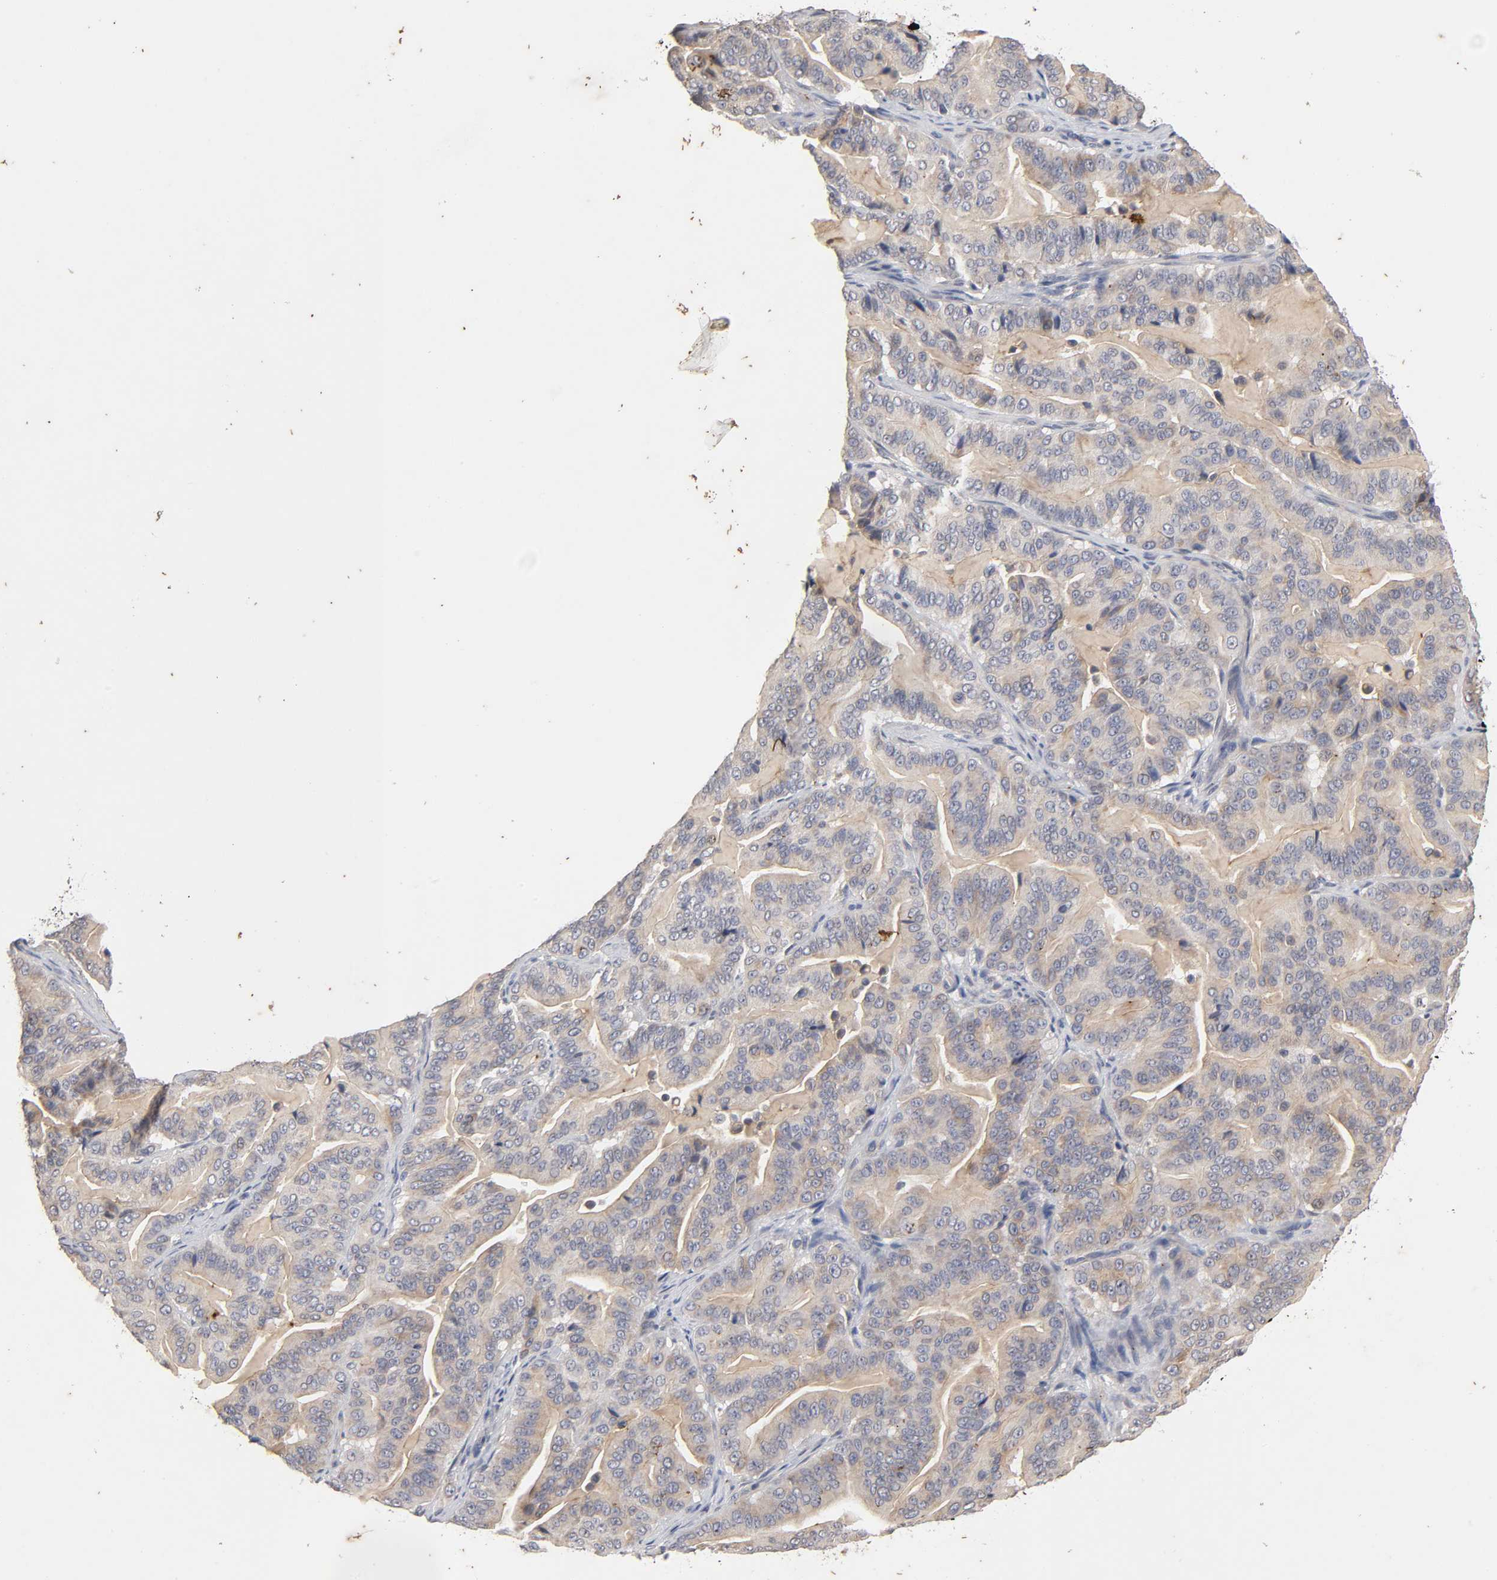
{"staining": {"intensity": "weak", "quantity": ">75%", "location": "cytoplasmic/membranous"}, "tissue": "pancreatic cancer", "cell_type": "Tumor cells", "image_type": "cancer", "snomed": [{"axis": "morphology", "description": "Adenocarcinoma, NOS"}, {"axis": "topography", "description": "Pancreas"}], "caption": "Protein positivity by IHC reveals weak cytoplasmic/membranous expression in about >75% of tumor cells in pancreatic adenocarcinoma.", "gene": "CXADR", "patient": {"sex": "male", "age": 63}}